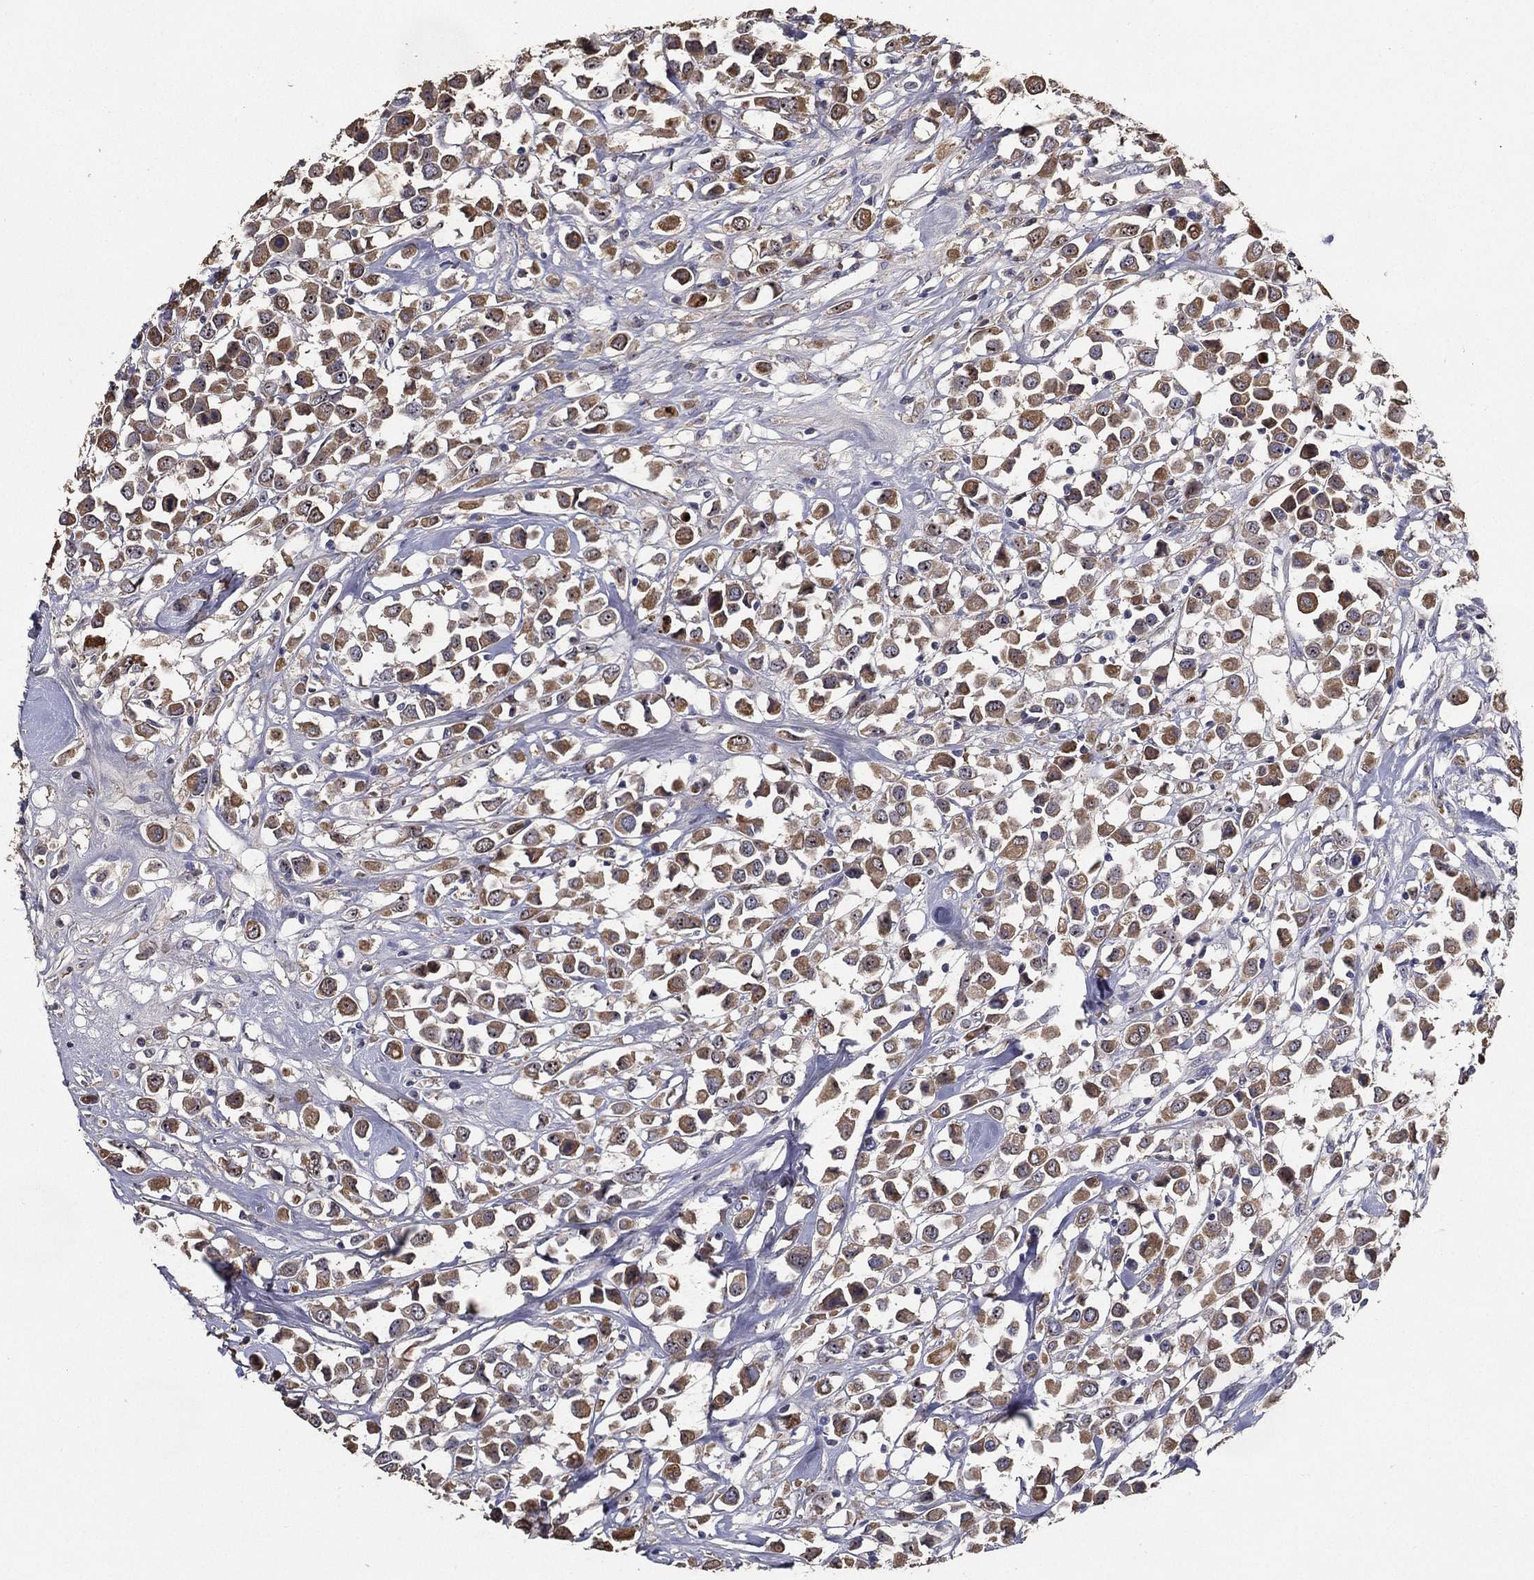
{"staining": {"intensity": "weak", "quantity": "25%-75%", "location": "cytoplasmic/membranous"}, "tissue": "breast cancer", "cell_type": "Tumor cells", "image_type": "cancer", "snomed": [{"axis": "morphology", "description": "Duct carcinoma"}, {"axis": "topography", "description": "Breast"}], "caption": "The photomicrograph shows staining of breast infiltrating ductal carcinoma, revealing weak cytoplasmic/membranous protein expression (brown color) within tumor cells. (brown staining indicates protein expression, while blue staining denotes nuclei).", "gene": "EFNA1", "patient": {"sex": "female", "age": 61}}